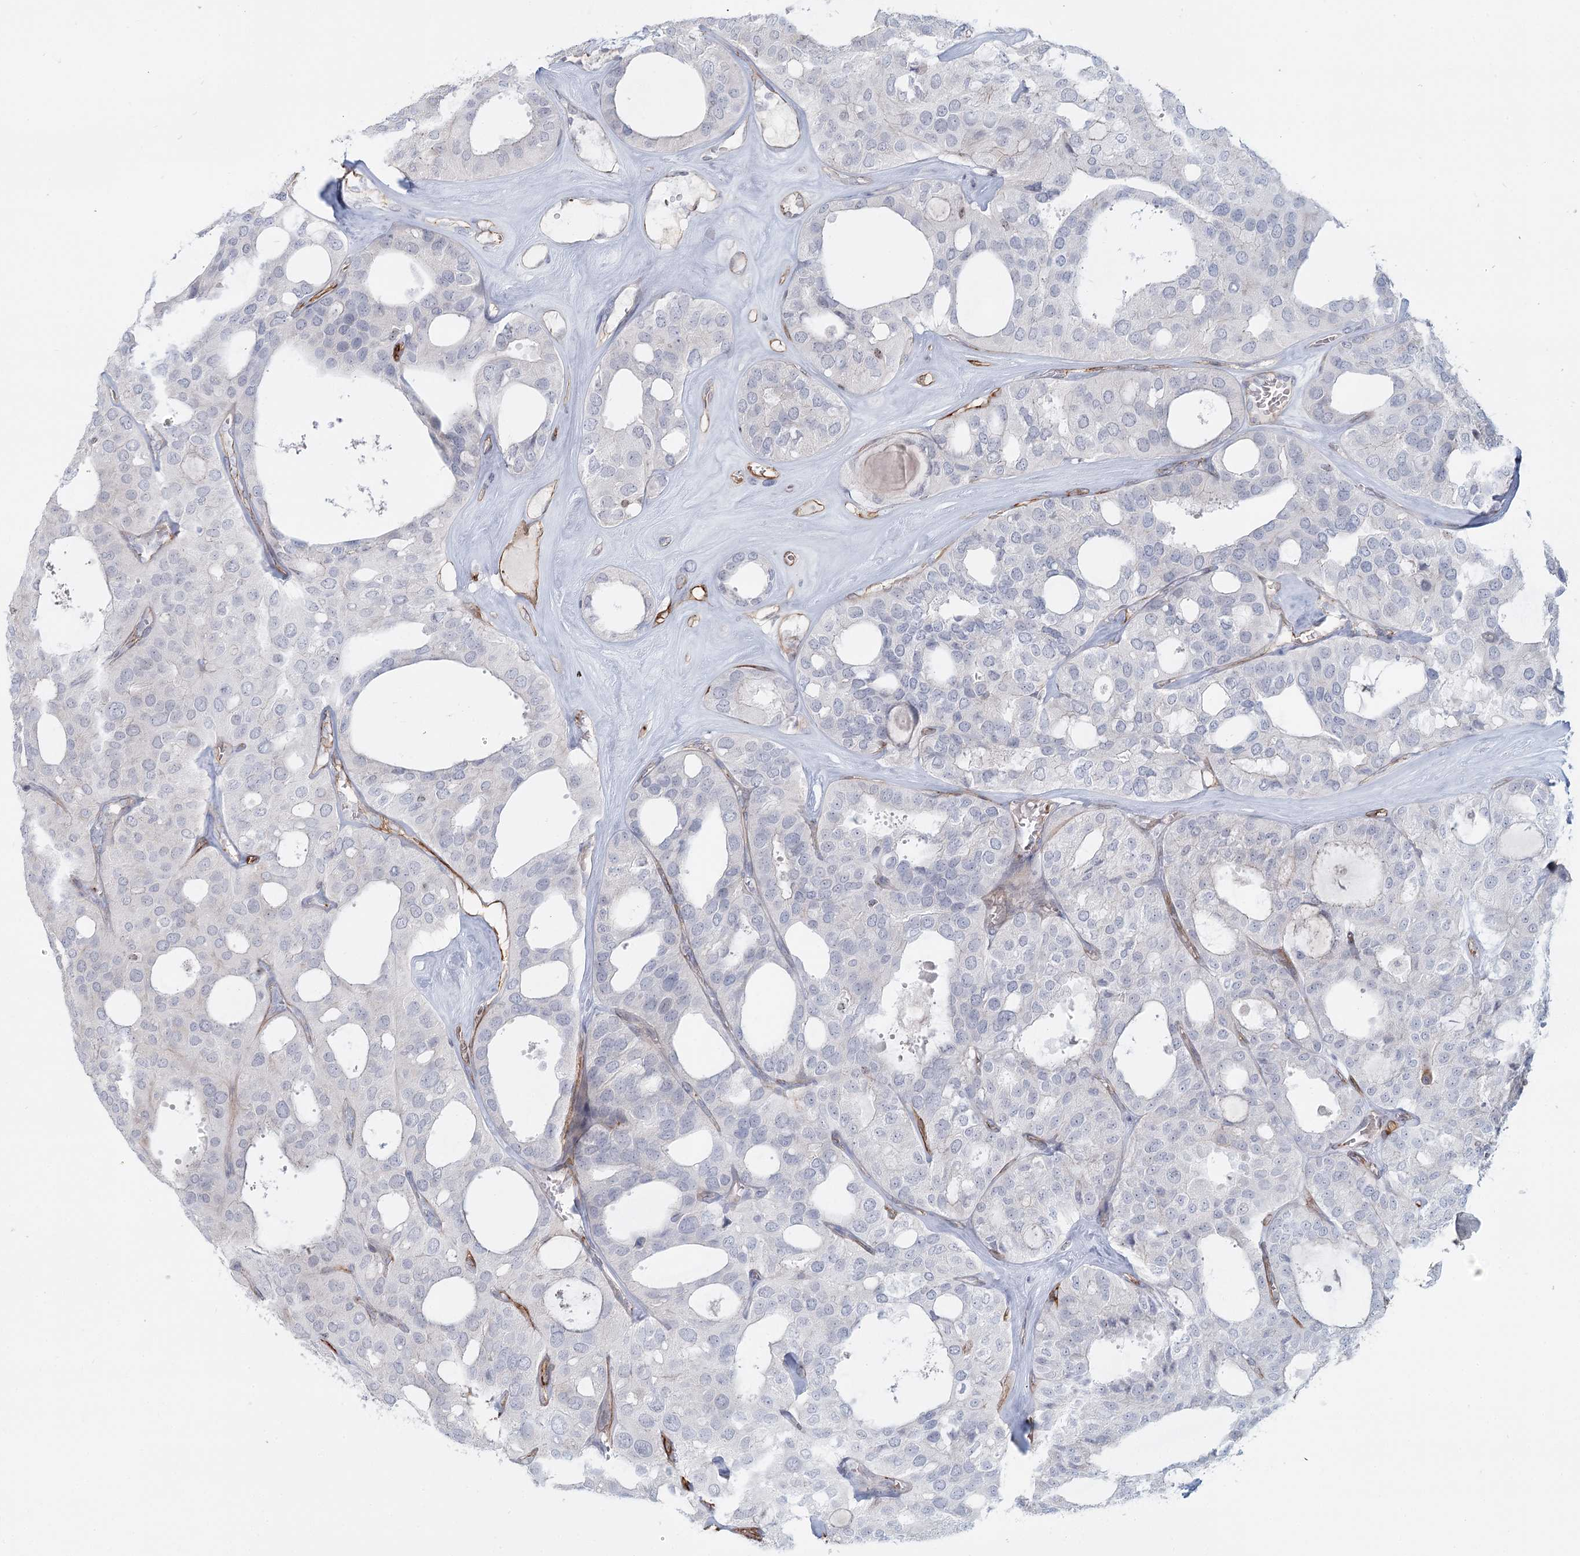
{"staining": {"intensity": "negative", "quantity": "none", "location": "none"}, "tissue": "thyroid cancer", "cell_type": "Tumor cells", "image_type": "cancer", "snomed": [{"axis": "morphology", "description": "Follicular adenoma carcinoma, NOS"}, {"axis": "topography", "description": "Thyroid gland"}], "caption": "A high-resolution photomicrograph shows immunohistochemistry (IHC) staining of follicular adenoma carcinoma (thyroid), which shows no significant staining in tumor cells. (Stains: DAB immunohistochemistry (IHC) with hematoxylin counter stain, Microscopy: brightfield microscopy at high magnification).", "gene": "ZFYVE28", "patient": {"sex": "male", "age": 75}}